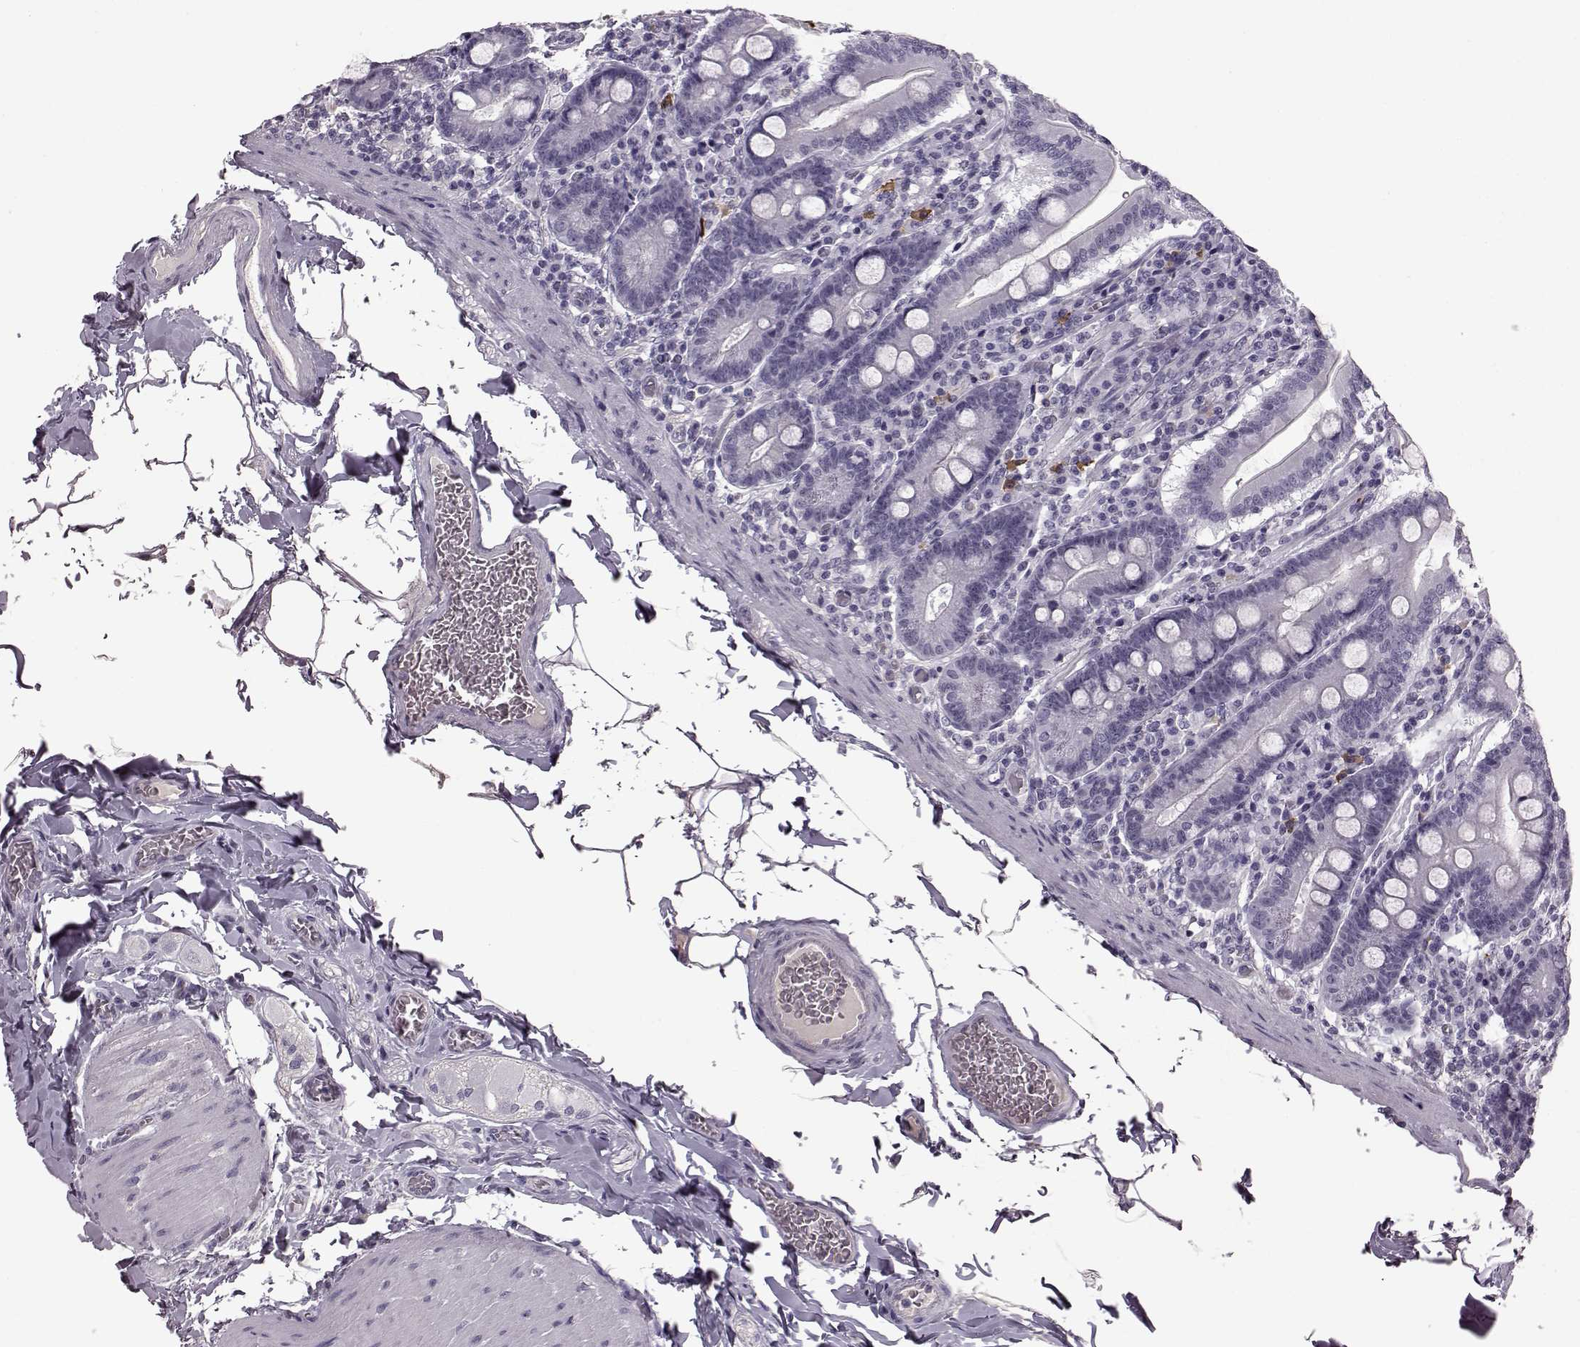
{"staining": {"intensity": "negative", "quantity": "none", "location": "none"}, "tissue": "small intestine", "cell_type": "Glandular cells", "image_type": "normal", "snomed": [{"axis": "morphology", "description": "Normal tissue, NOS"}, {"axis": "topography", "description": "Small intestine"}], "caption": "IHC photomicrograph of normal small intestine: human small intestine stained with DAB displays no significant protein staining in glandular cells.", "gene": "PRPH2", "patient": {"sex": "male", "age": 37}}